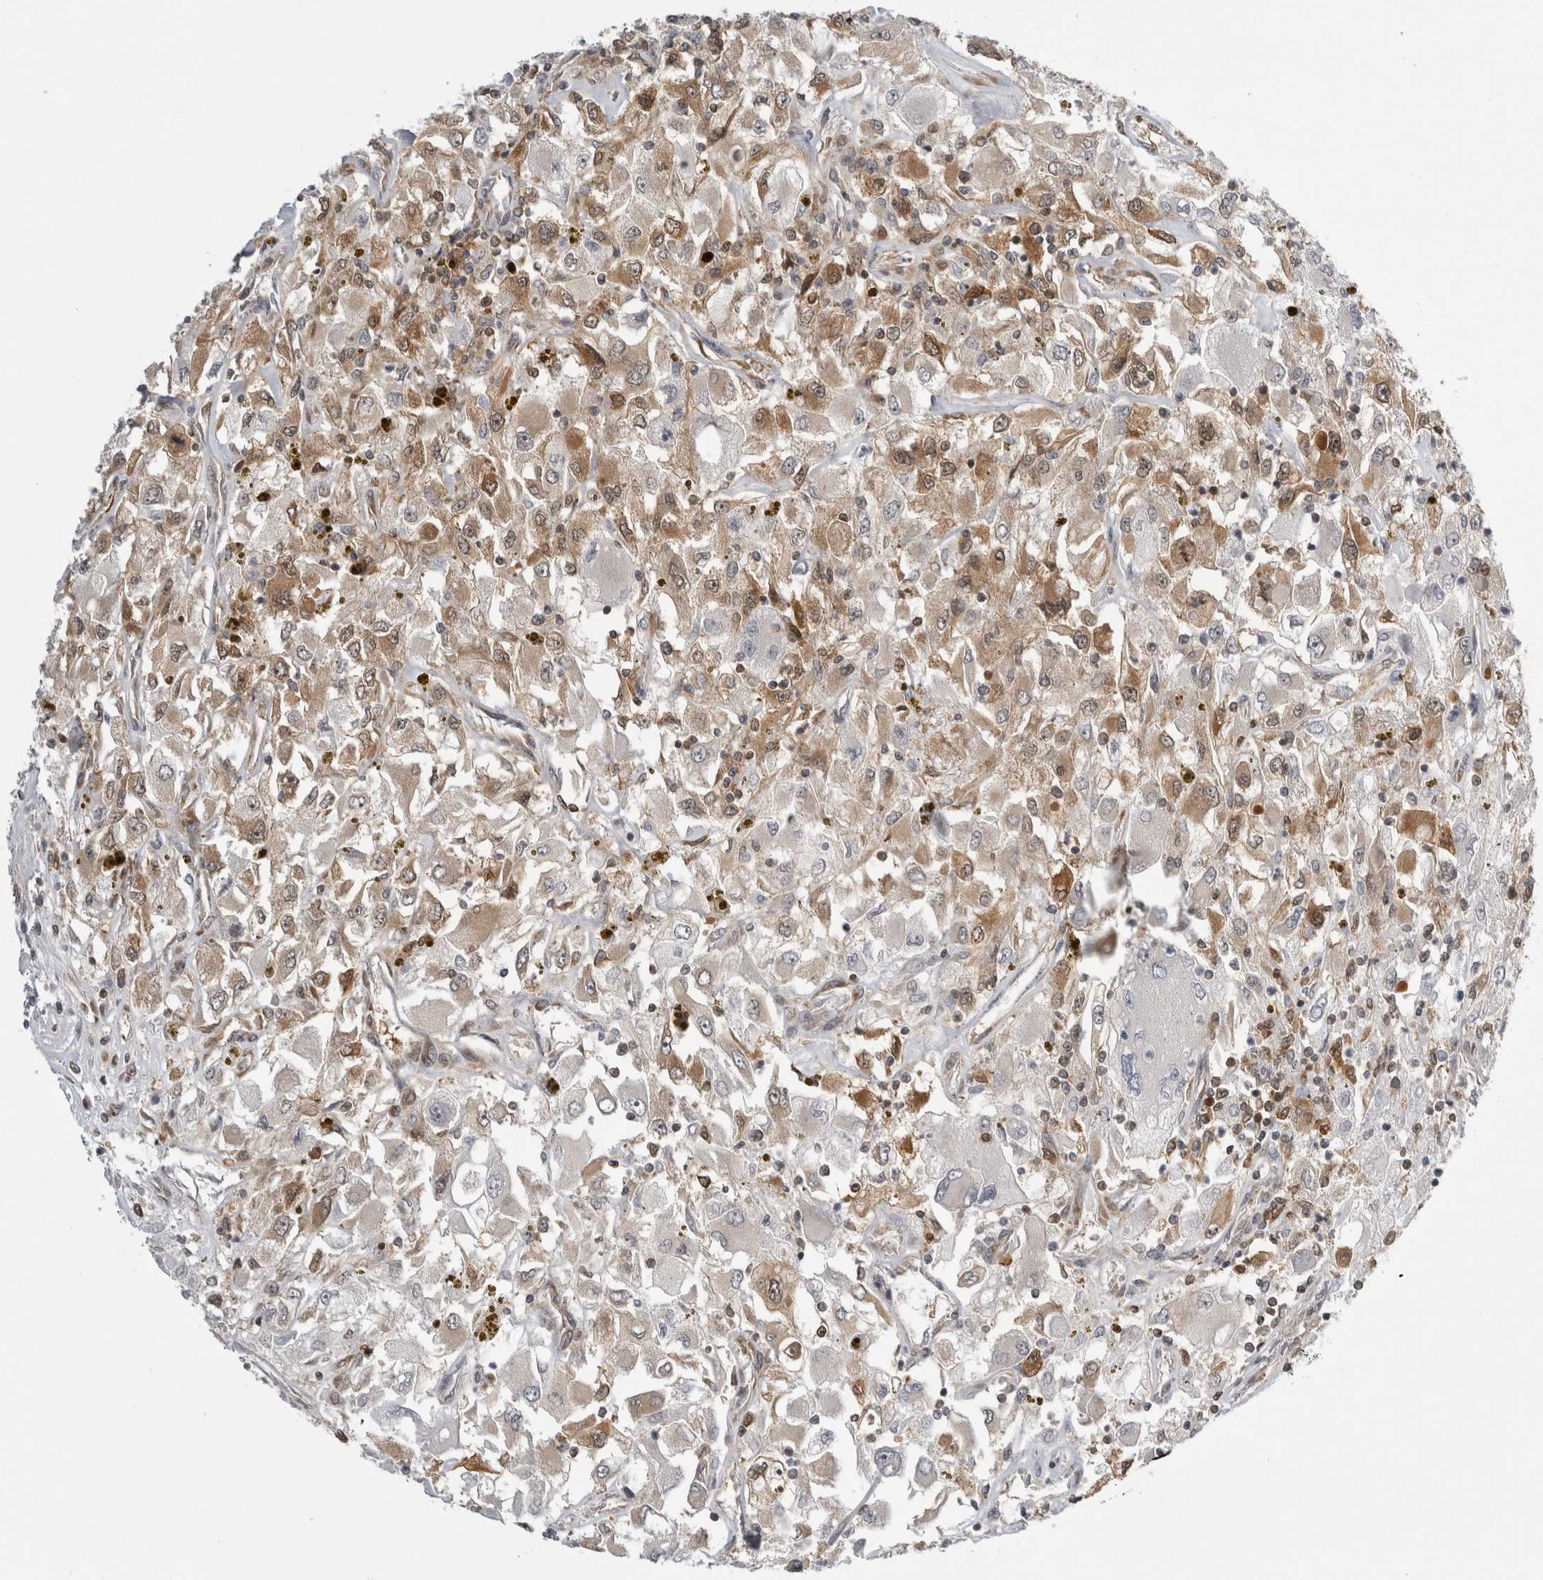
{"staining": {"intensity": "moderate", "quantity": ">75%", "location": "cytoplasmic/membranous"}, "tissue": "renal cancer", "cell_type": "Tumor cells", "image_type": "cancer", "snomed": [{"axis": "morphology", "description": "Adenocarcinoma, NOS"}, {"axis": "topography", "description": "Kidney"}], "caption": "IHC micrograph of human adenocarcinoma (renal) stained for a protein (brown), which shows medium levels of moderate cytoplasmic/membranous positivity in approximately >75% of tumor cells.", "gene": "CACYBP", "patient": {"sex": "female", "age": 52}}